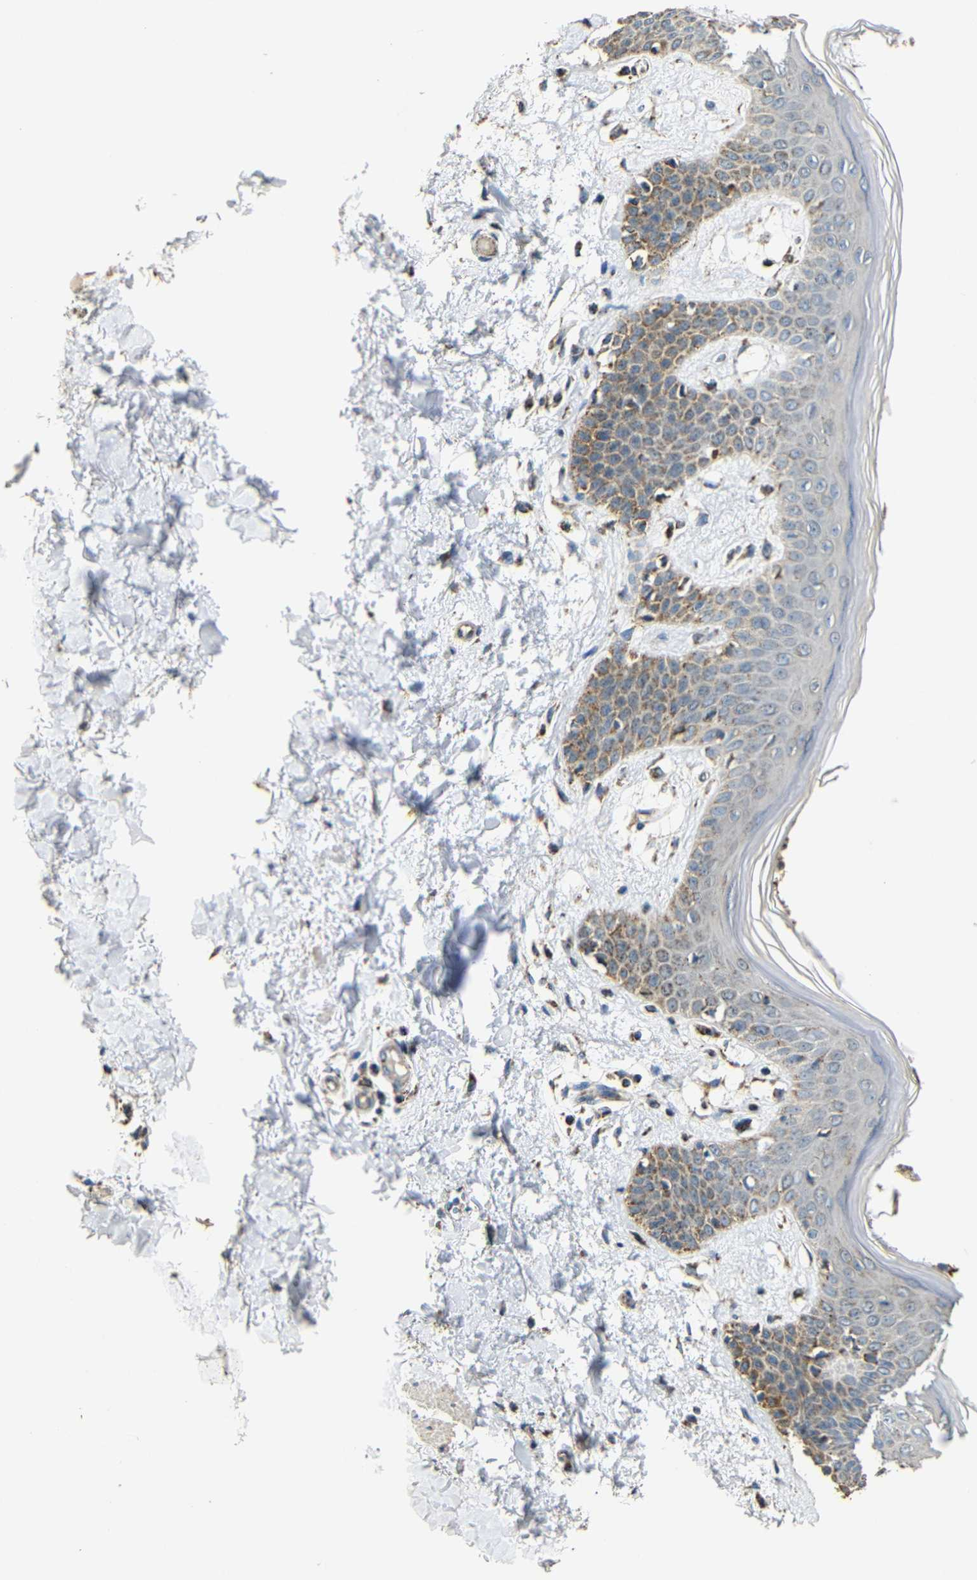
{"staining": {"intensity": "moderate", "quantity": ">75%", "location": "cytoplasmic/membranous"}, "tissue": "skin", "cell_type": "Fibroblasts", "image_type": "normal", "snomed": [{"axis": "morphology", "description": "Normal tissue, NOS"}, {"axis": "topography", "description": "Skin"}], "caption": "Skin stained with immunohistochemistry (IHC) demonstrates moderate cytoplasmic/membranous staining in about >75% of fibroblasts. Nuclei are stained in blue.", "gene": "NR3C2", "patient": {"sex": "male", "age": 53}}